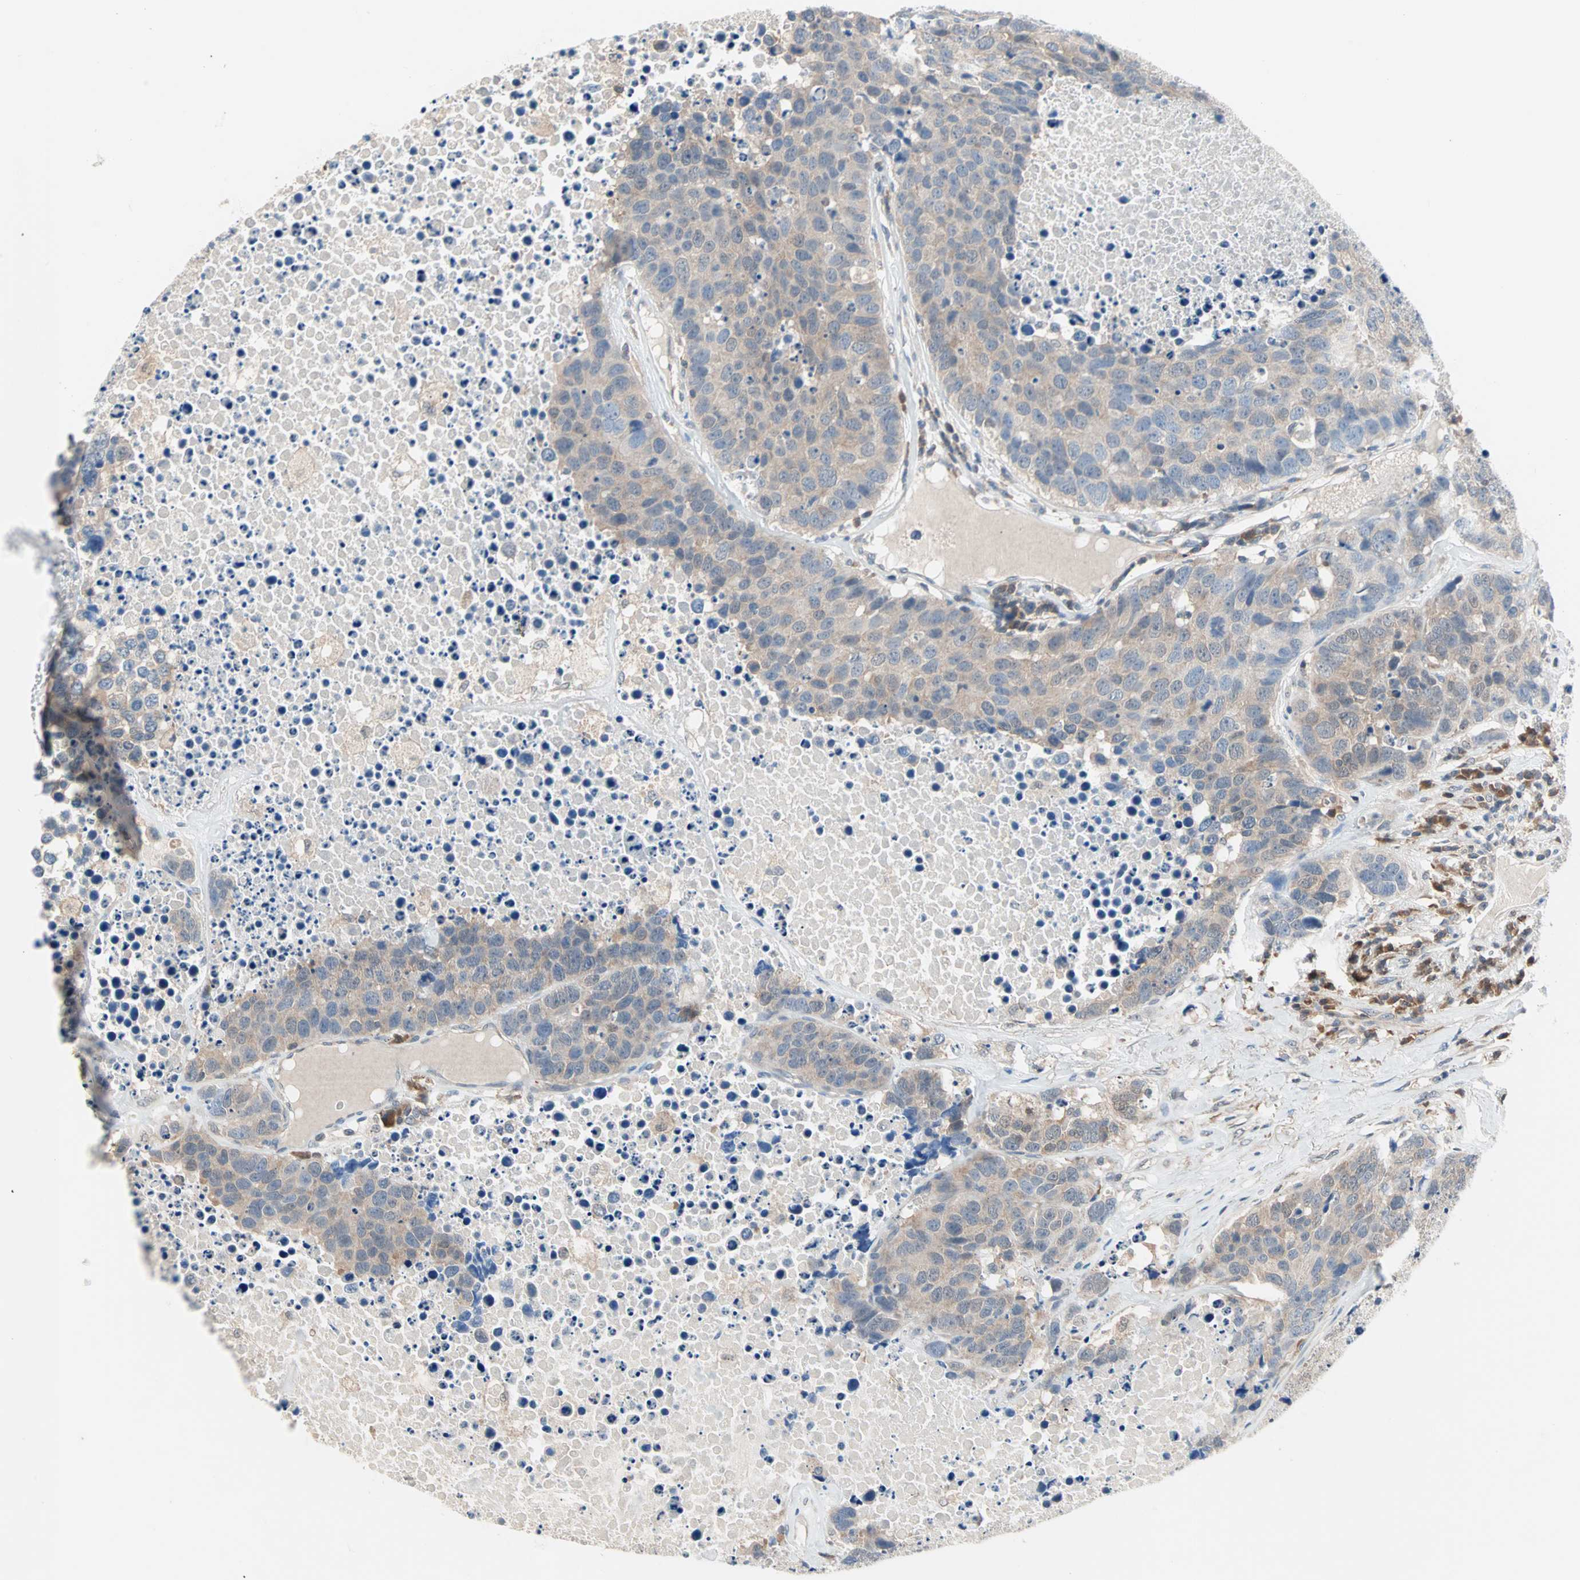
{"staining": {"intensity": "weak", "quantity": ">75%", "location": "cytoplasmic/membranous"}, "tissue": "carcinoid", "cell_type": "Tumor cells", "image_type": "cancer", "snomed": [{"axis": "morphology", "description": "Carcinoid, malignant, NOS"}, {"axis": "topography", "description": "Lung"}], "caption": "A photomicrograph of human carcinoid stained for a protein reveals weak cytoplasmic/membranous brown staining in tumor cells.", "gene": "MPI", "patient": {"sex": "male", "age": 60}}